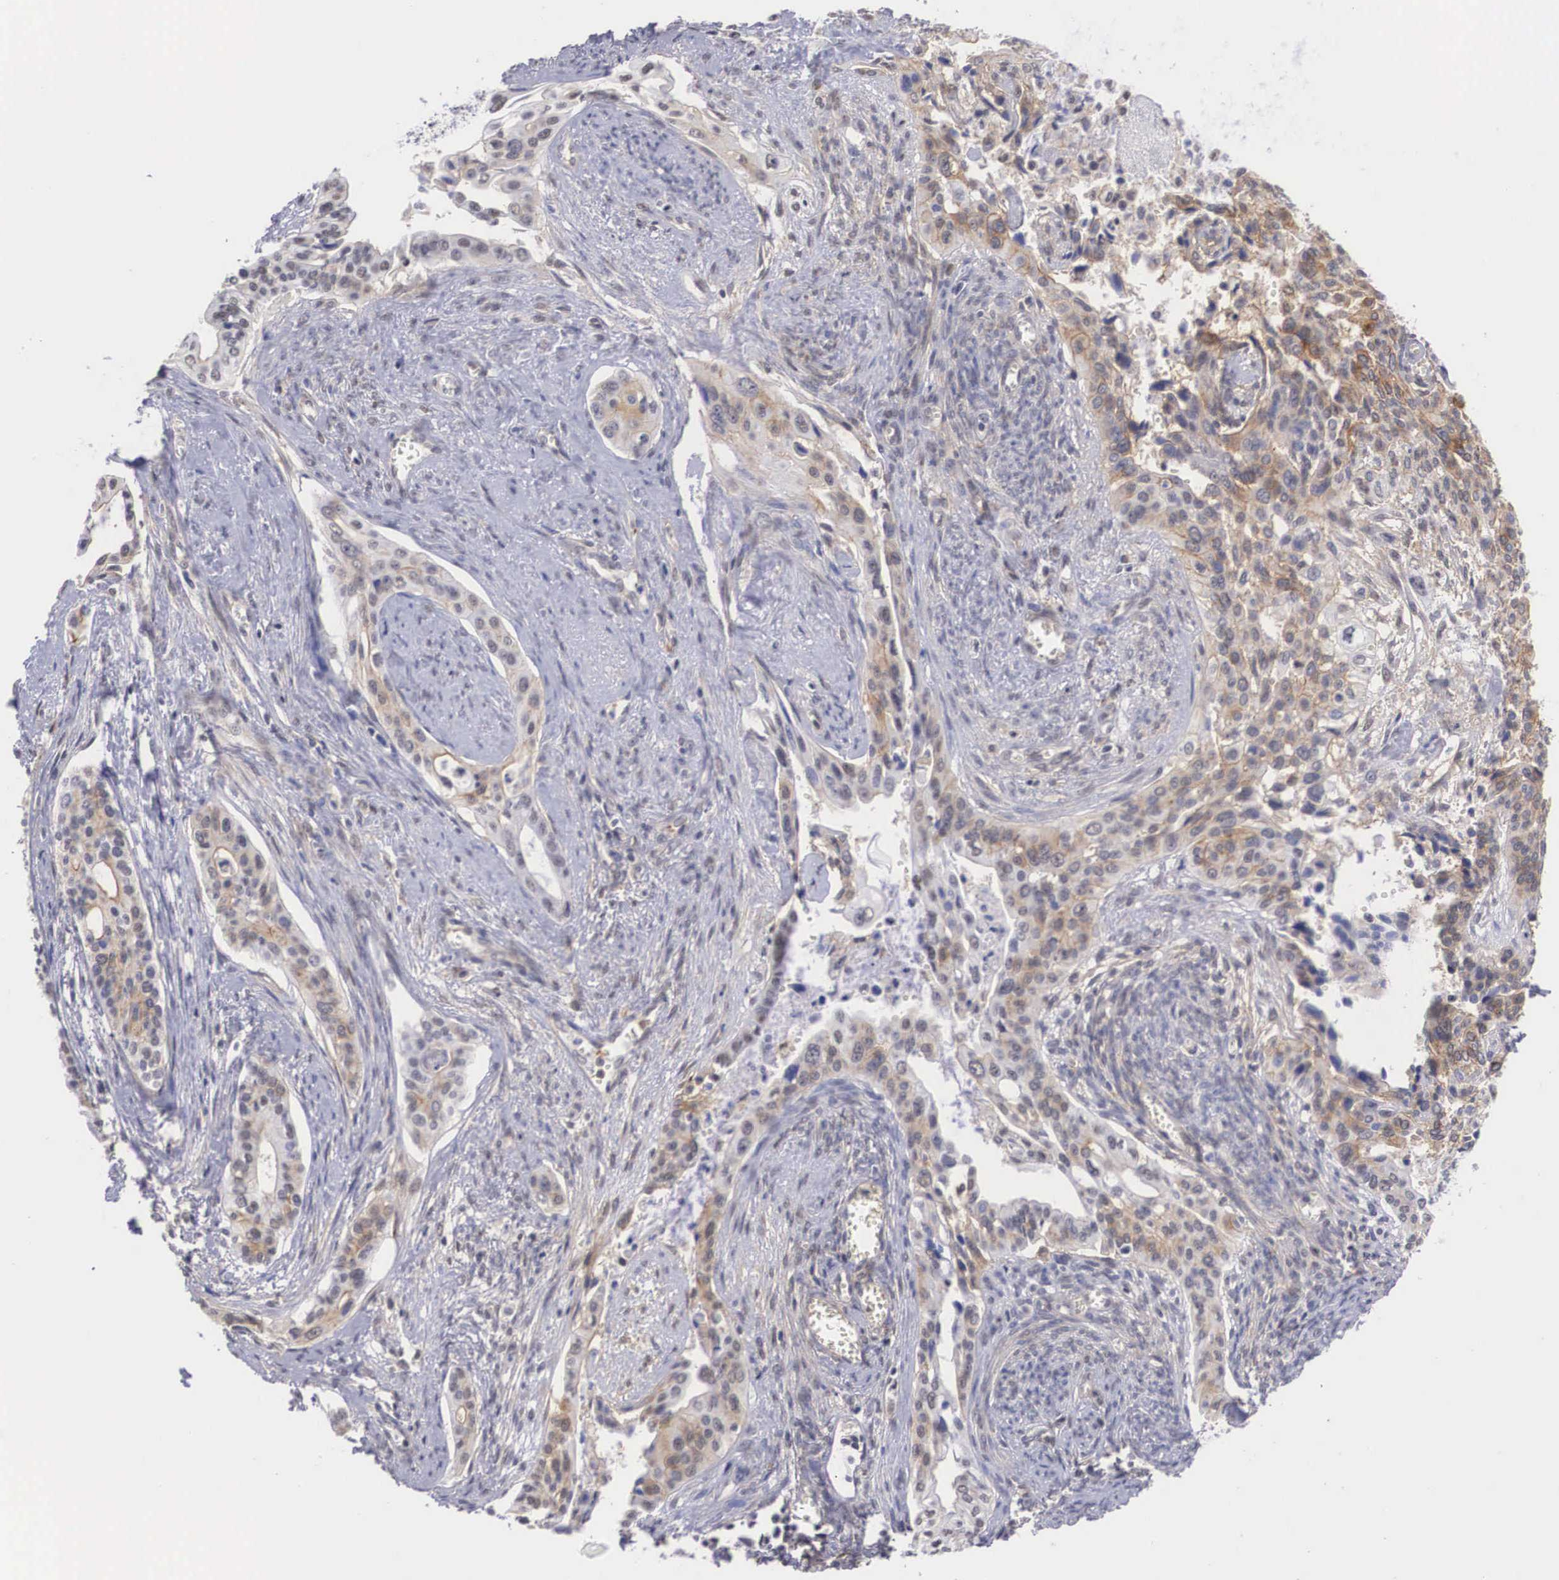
{"staining": {"intensity": "weak", "quantity": "25%-75%", "location": "cytoplasmic/membranous"}, "tissue": "cervical cancer", "cell_type": "Tumor cells", "image_type": "cancer", "snomed": [{"axis": "morphology", "description": "Squamous cell carcinoma, NOS"}, {"axis": "topography", "description": "Cervix"}], "caption": "Immunohistochemical staining of human squamous cell carcinoma (cervical) reveals weak cytoplasmic/membranous protein positivity in about 25%-75% of tumor cells. (IHC, brightfield microscopy, high magnification).", "gene": "NR4A2", "patient": {"sex": "female", "age": 34}}